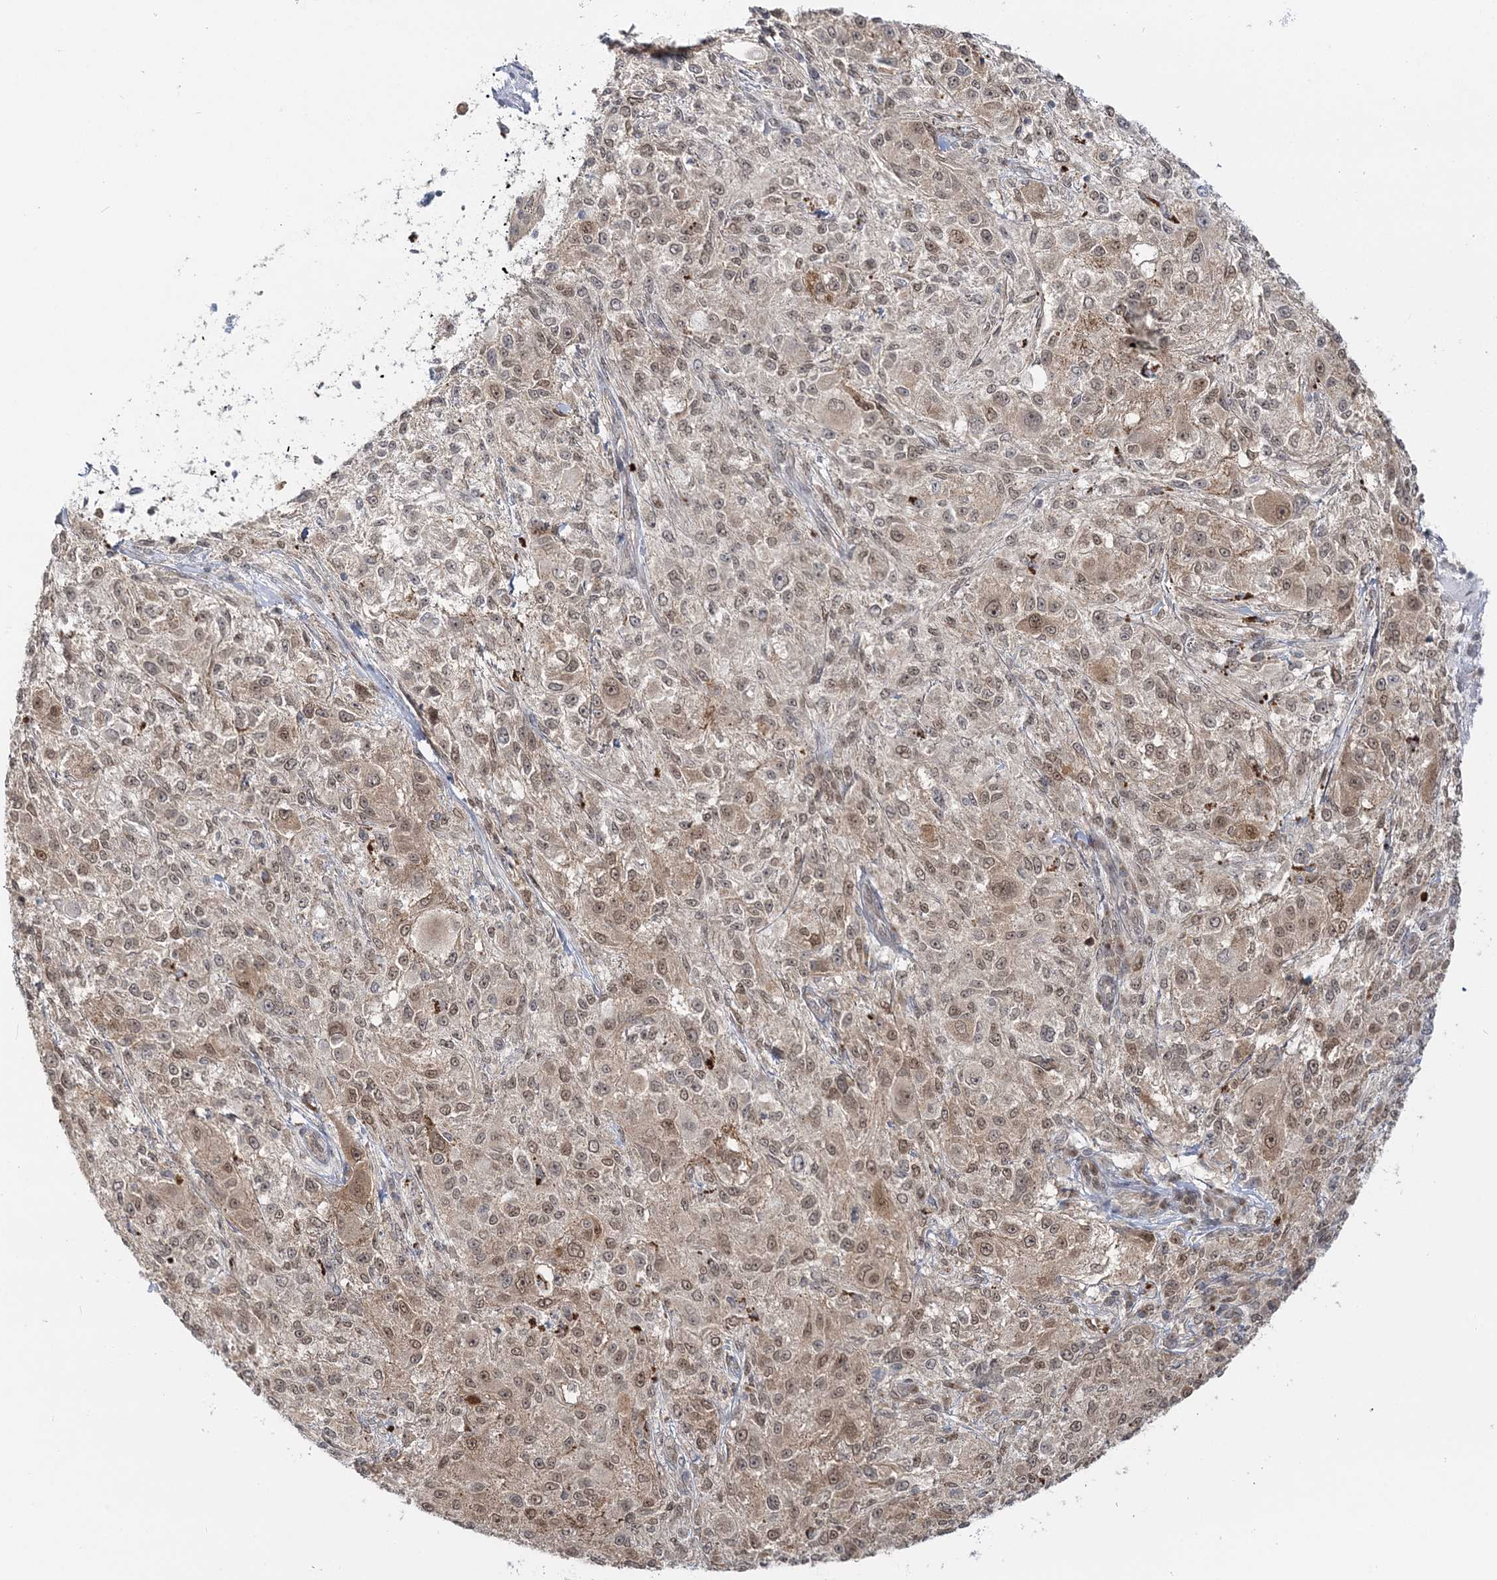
{"staining": {"intensity": "moderate", "quantity": ">75%", "location": "cytoplasmic/membranous,nuclear"}, "tissue": "melanoma", "cell_type": "Tumor cells", "image_type": "cancer", "snomed": [{"axis": "morphology", "description": "Necrosis, NOS"}, {"axis": "morphology", "description": "Malignant melanoma, NOS"}, {"axis": "topography", "description": "Skin"}], "caption": "IHC image of neoplastic tissue: human melanoma stained using immunohistochemistry demonstrates medium levels of moderate protein expression localized specifically in the cytoplasmic/membranous and nuclear of tumor cells, appearing as a cytoplasmic/membranous and nuclear brown color.", "gene": "ZFAND6", "patient": {"sex": "female", "age": 87}}